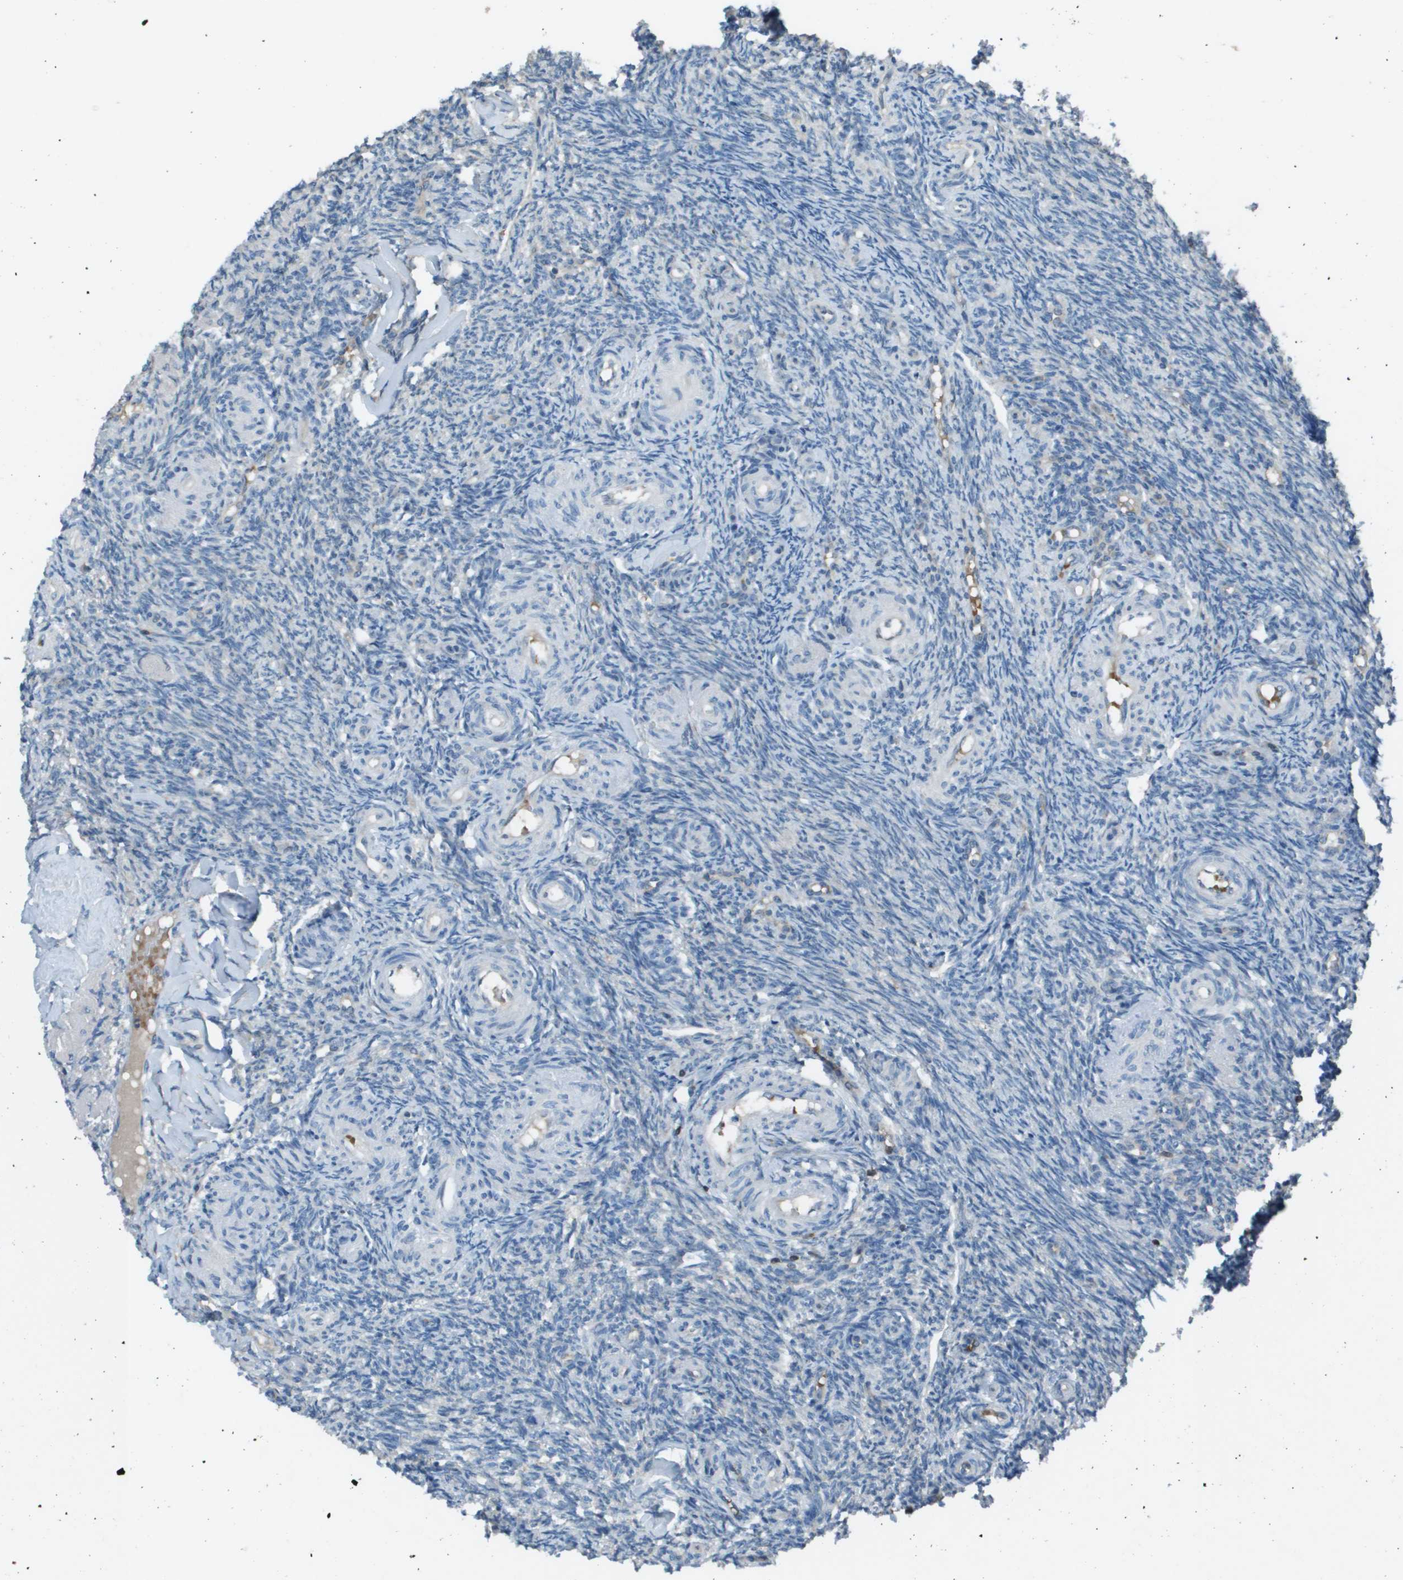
{"staining": {"intensity": "negative", "quantity": "none", "location": "none"}, "tissue": "ovary", "cell_type": "Ovarian stroma cells", "image_type": "normal", "snomed": [{"axis": "morphology", "description": "Normal tissue, NOS"}, {"axis": "topography", "description": "Ovary"}], "caption": "IHC histopathology image of unremarkable human ovary stained for a protein (brown), which shows no positivity in ovarian stroma cells. The staining was performed using DAB to visualize the protein expression in brown, while the nuclei were stained in blue with hematoxylin (Magnification: 20x).", "gene": "CAMK4", "patient": {"sex": "female", "age": 41}}